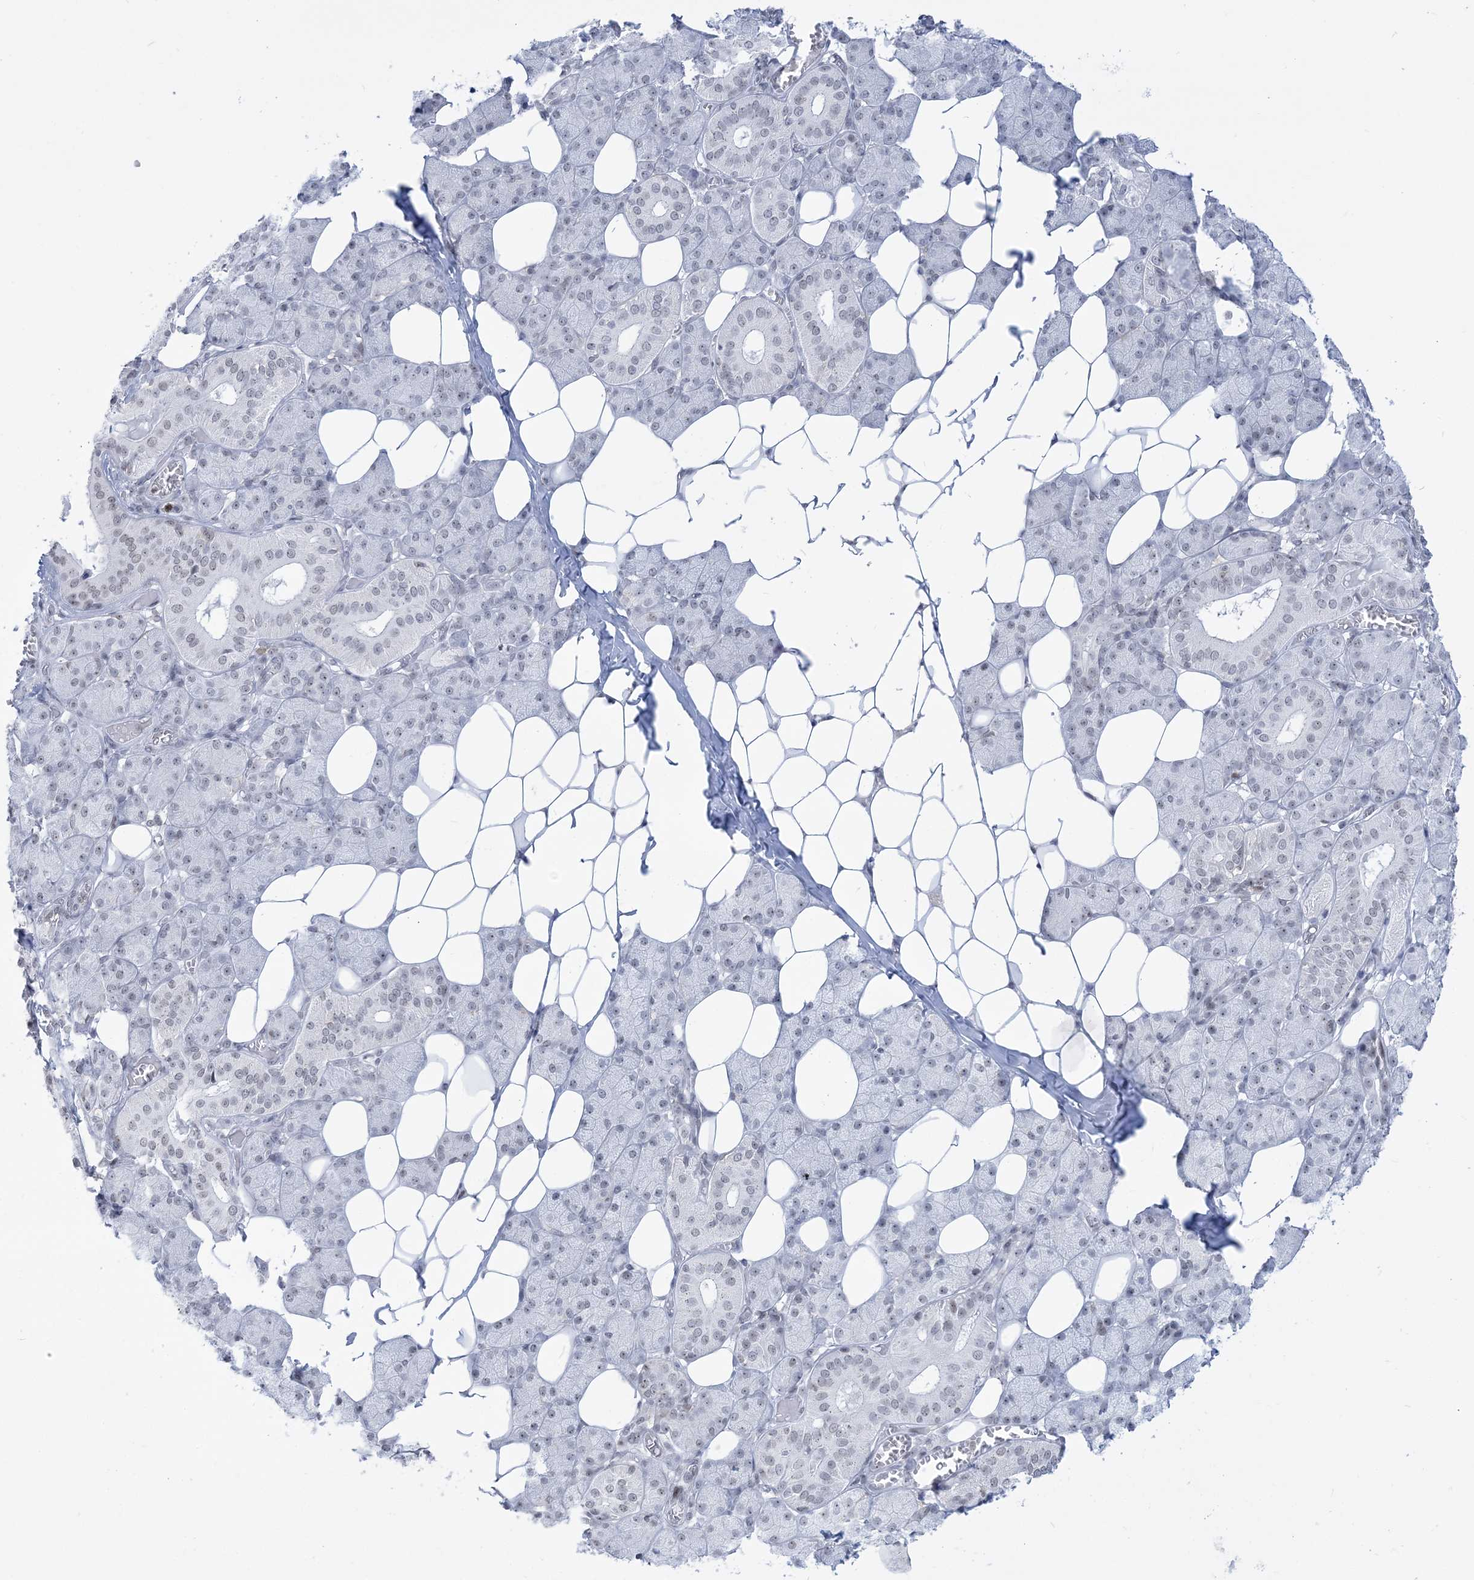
{"staining": {"intensity": "weak", "quantity": "25%-75%", "location": "nuclear"}, "tissue": "salivary gland", "cell_type": "Glandular cells", "image_type": "normal", "snomed": [{"axis": "morphology", "description": "Normal tissue, NOS"}, {"axis": "topography", "description": "Salivary gland"}], "caption": "About 25%-75% of glandular cells in unremarkable human salivary gland demonstrate weak nuclear protein staining as visualized by brown immunohistochemical staining.", "gene": "DDX21", "patient": {"sex": "female", "age": 33}}